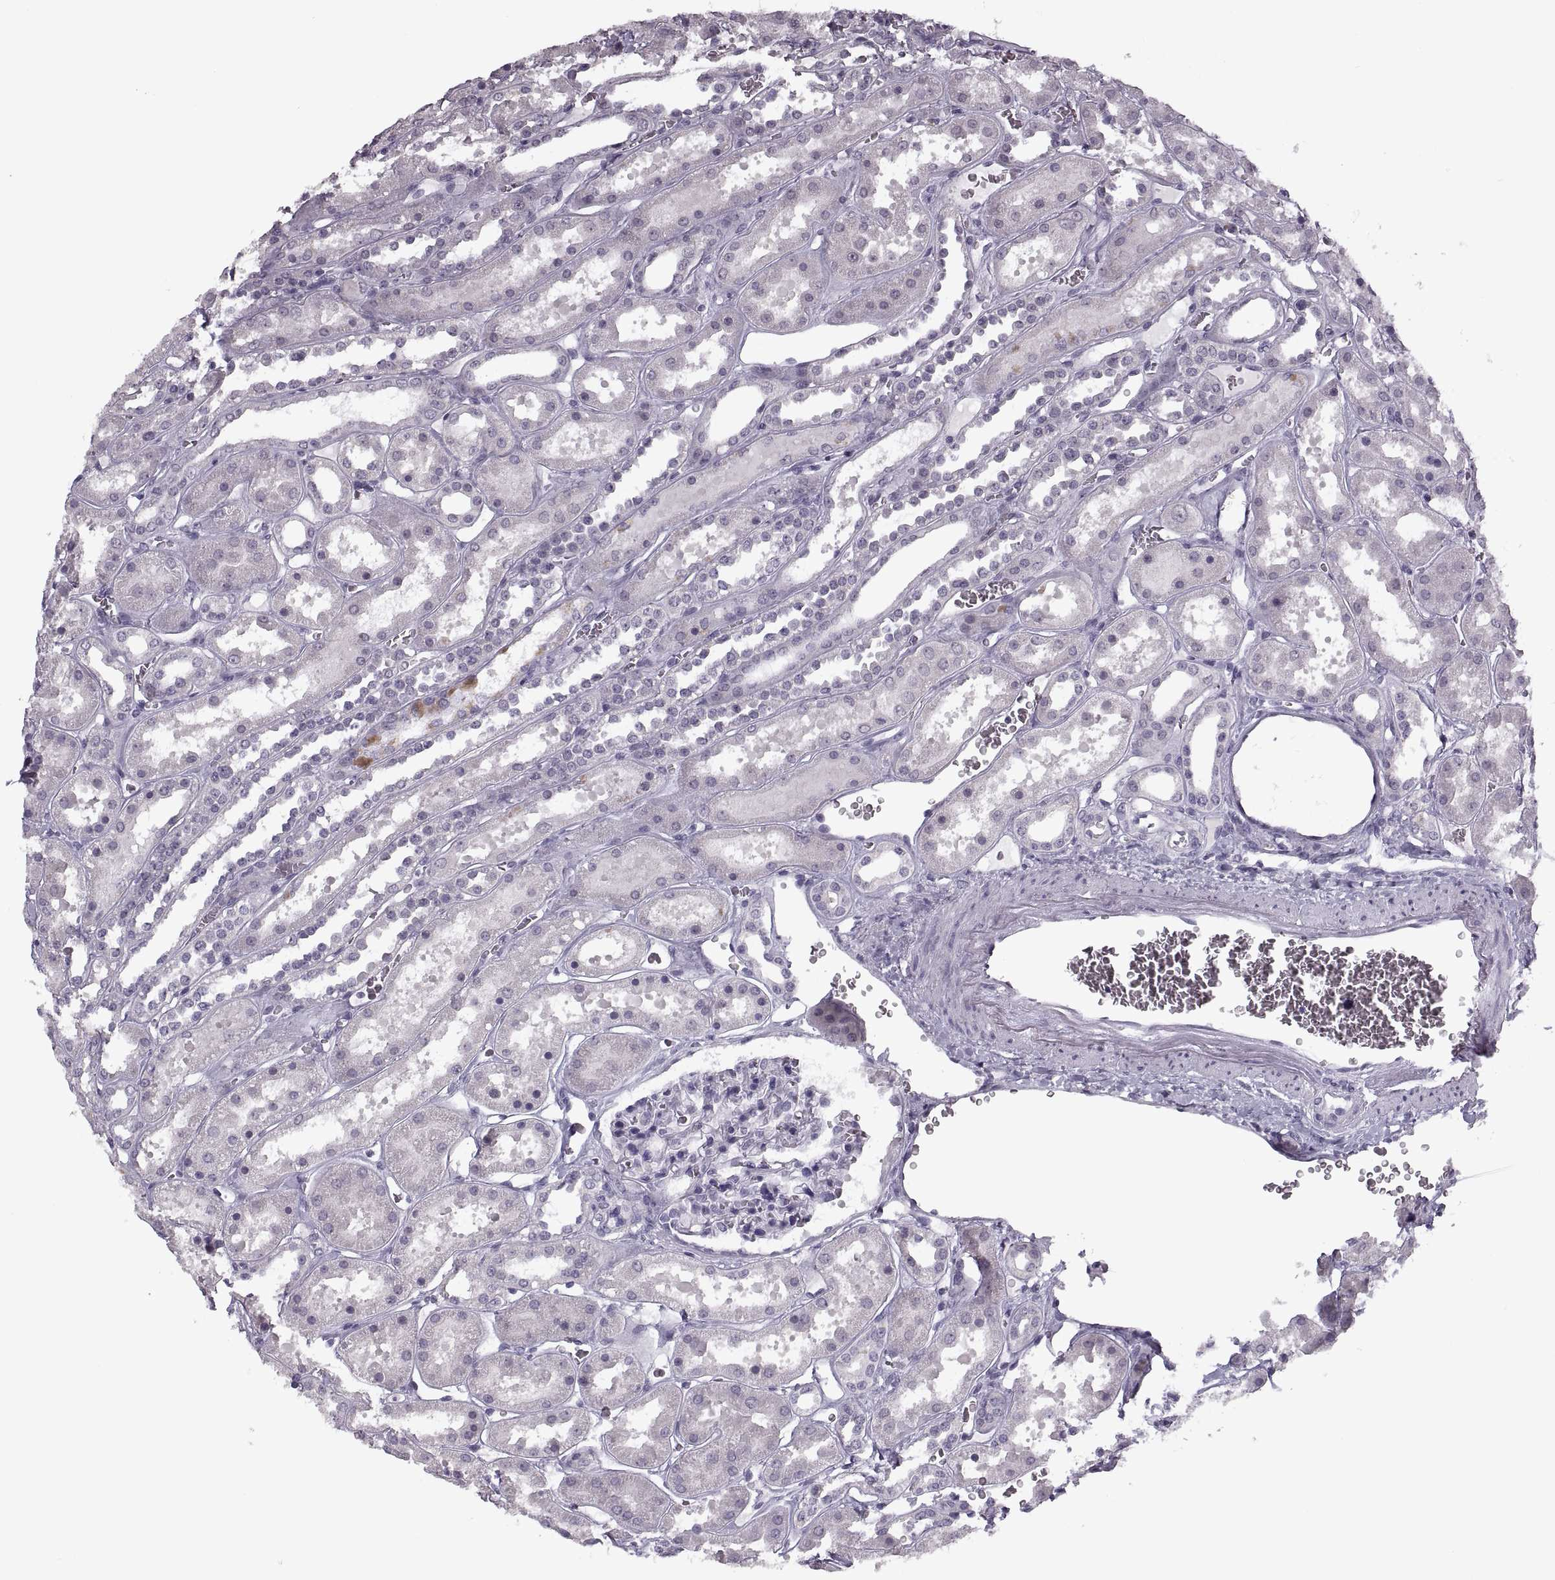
{"staining": {"intensity": "negative", "quantity": "none", "location": "none"}, "tissue": "kidney", "cell_type": "Cells in glomeruli", "image_type": "normal", "snomed": [{"axis": "morphology", "description": "Normal tissue, NOS"}, {"axis": "topography", "description": "Kidney"}], "caption": "DAB immunohistochemical staining of normal human kidney reveals no significant staining in cells in glomeruli.", "gene": "PAGE2B", "patient": {"sex": "female", "age": 41}}